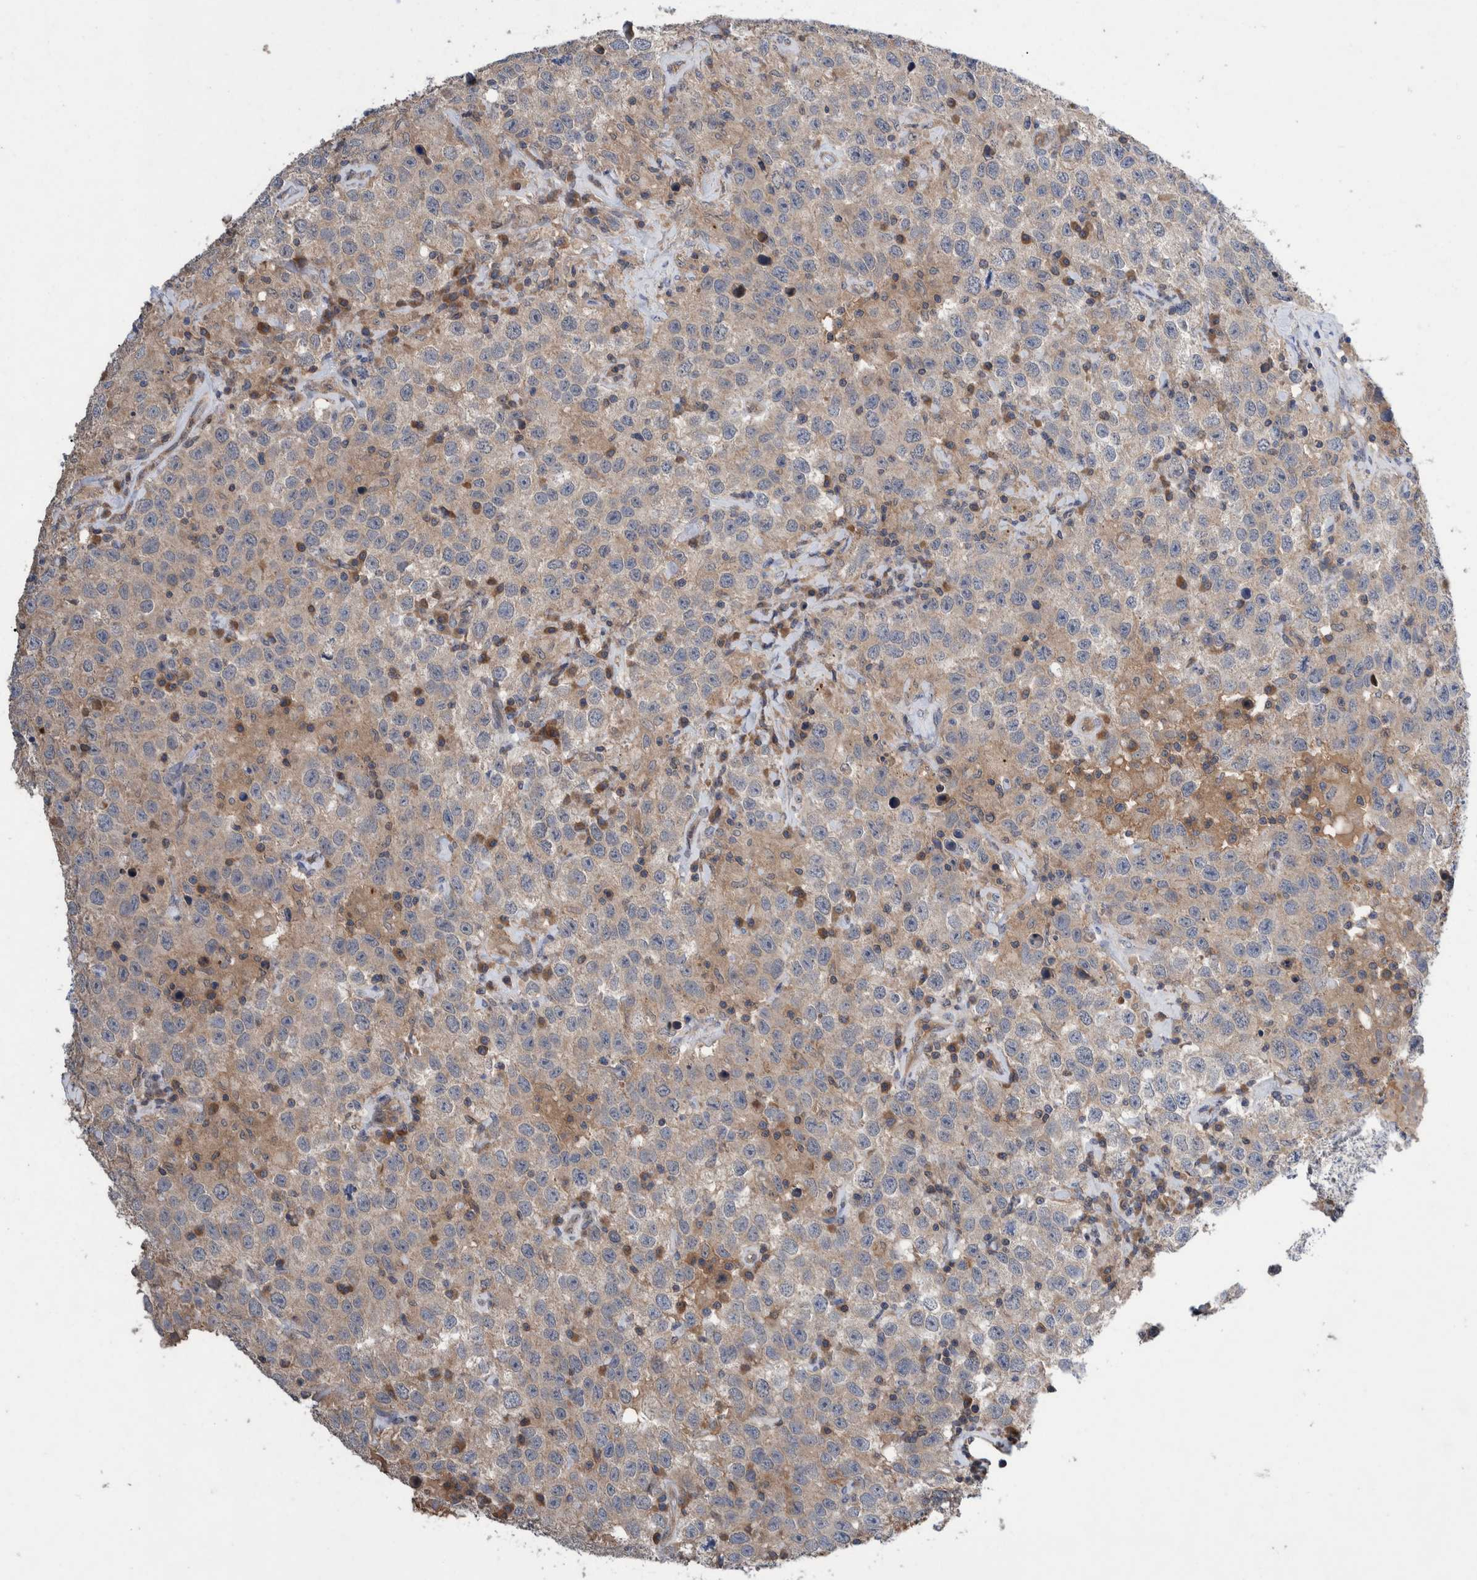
{"staining": {"intensity": "weak", "quantity": "<25%", "location": "cytoplasmic/membranous"}, "tissue": "testis cancer", "cell_type": "Tumor cells", "image_type": "cancer", "snomed": [{"axis": "morphology", "description": "Seminoma, NOS"}, {"axis": "topography", "description": "Testis"}], "caption": "Immunohistochemical staining of testis cancer exhibits no significant staining in tumor cells.", "gene": "PLPBP", "patient": {"sex": "male", "age": 41}}